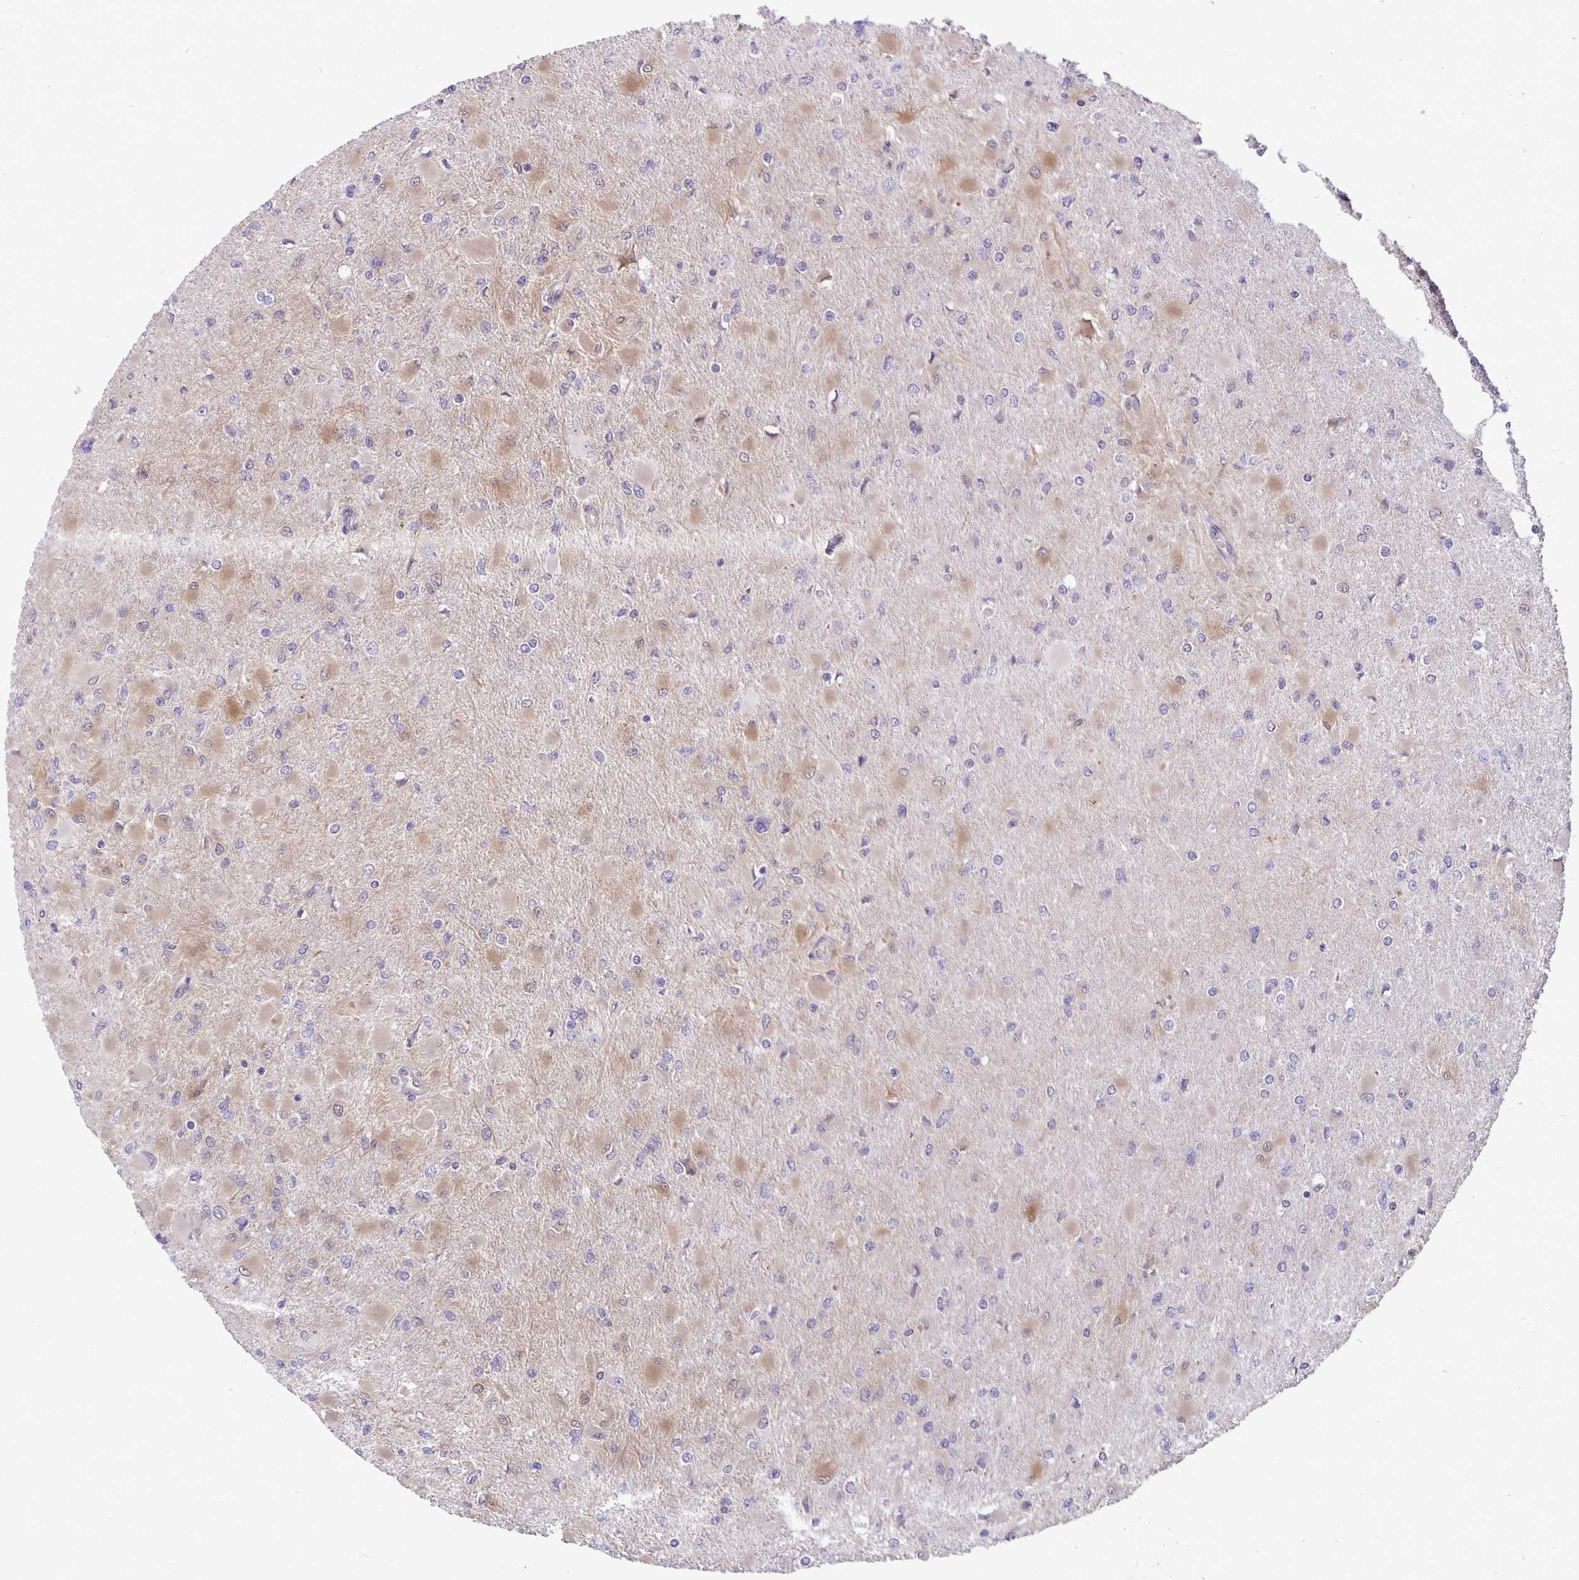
{"staining": {"intensity": "weak", "quantity": "25%-75%", "location": "cytoplasmic/membranous"}, "tissue": "glioma", "cell_type": "Tumor cells", "image_type": "cancer", "snomed": [{"axis": "morphology", "description": "Glioma, malignant, High grade"}, {"axis": "topography", "description": "Cerebral cortex"}], "caption": "High-magnification brightfield microscopy of high-grade glioma (malignant) stained with DAB (brown) and counterstained with hematoxylin (blue). tumor cells exhibit weak cytoplasmic/membranous staining is seen in about25%-75% of cells.", "gene": "TAX1BP3", "patient": {"sex": "female", "age": 36}}